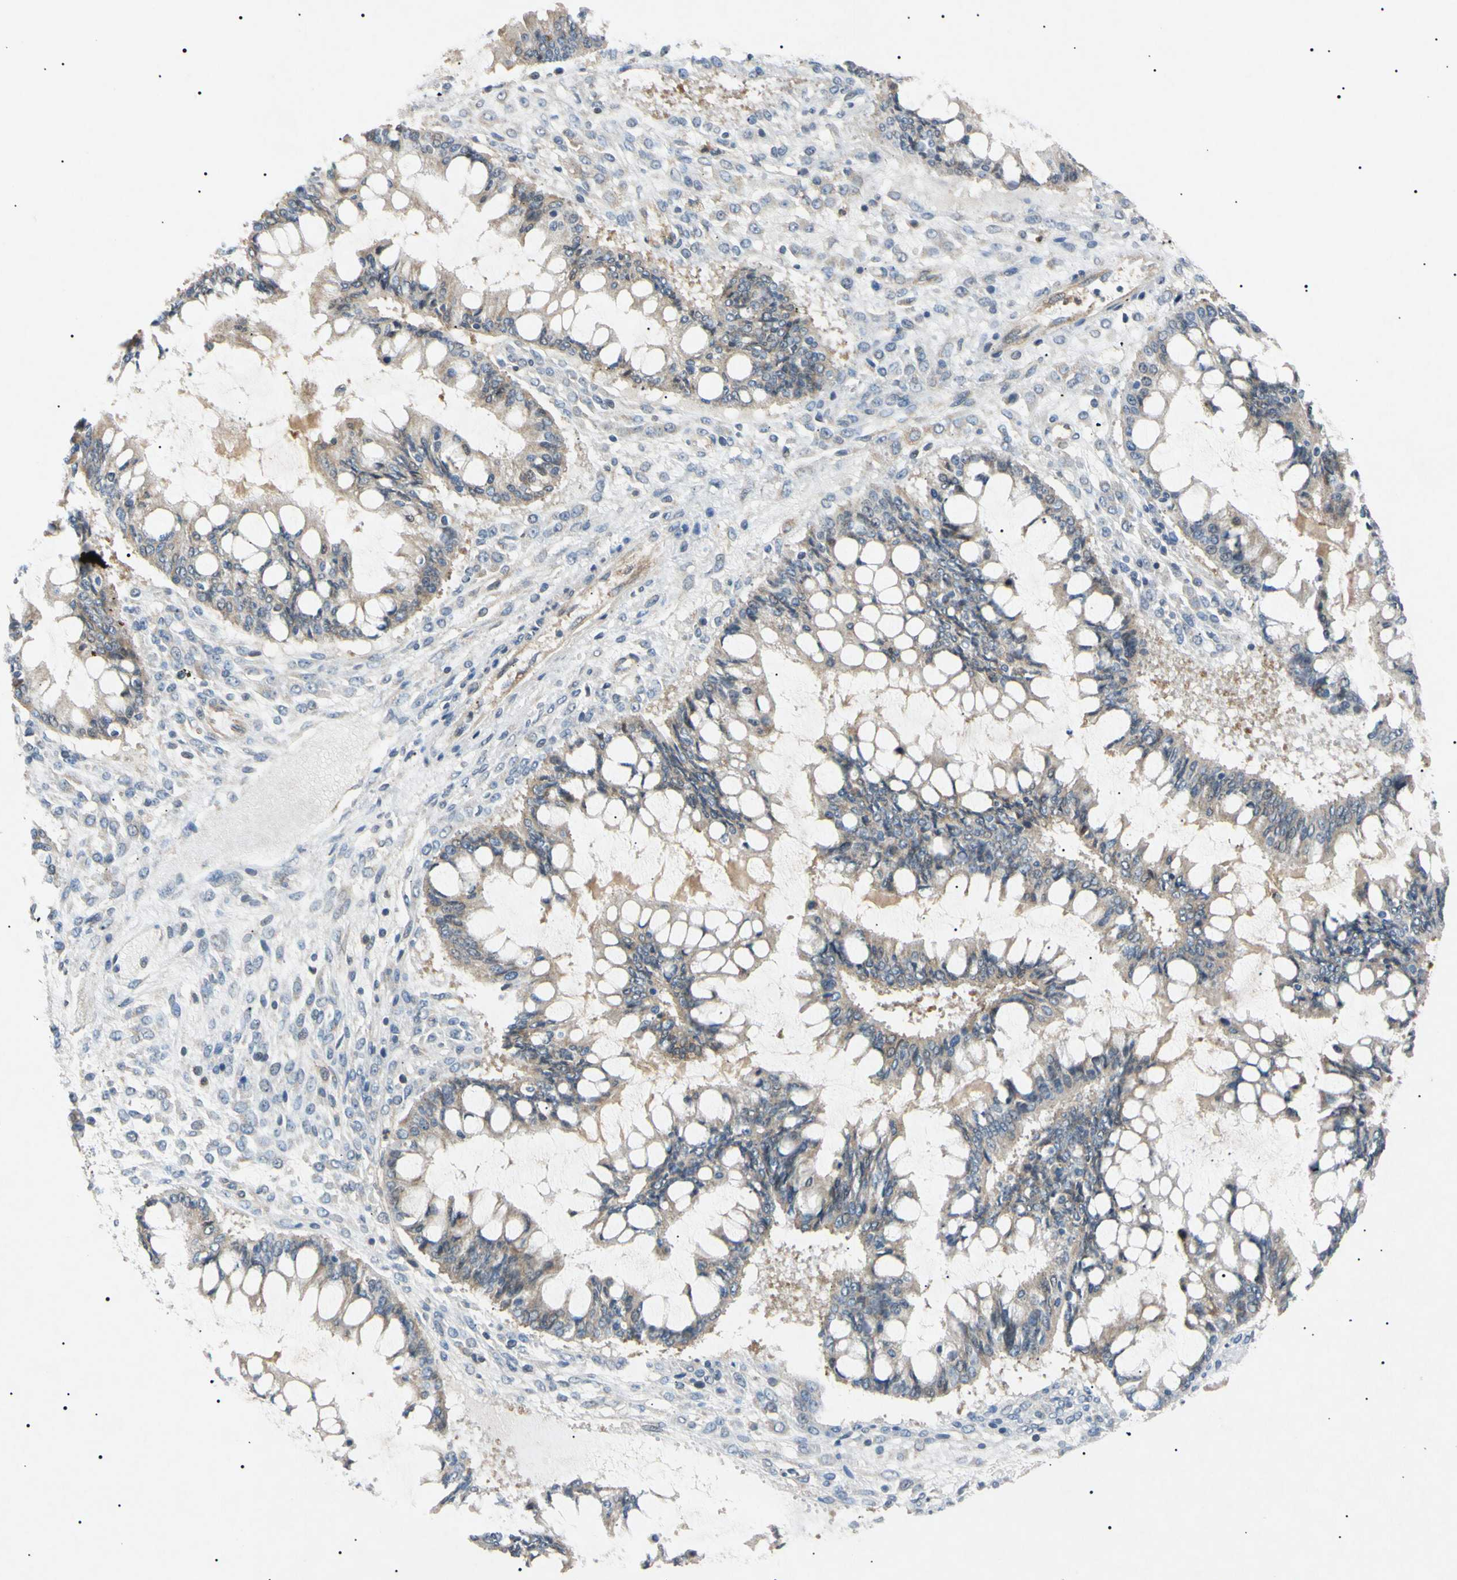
{"staining": {"intensity": "weak", "quantity": ">75%", "location": "cytoplasmic/membranous"}, "tissue": "ovarian cancer", "cell_type": "Tumor cells", "image_type": "cancer", "snomed": [{"axis": "morphology", "description": "Cystadenocarcinoma, mucinous, NOS"}, {"axis": "topography", "description": "Ovary"}], "caption": "Protein expression analysis of human mucinous cystadenocarcinoma (ovarian) reveals weak cytoplasmic/membranous staining in approximately >75% of tumor cells.", "gene": "TUBB4A", "patient": {"sex": "female", "age": 73}}